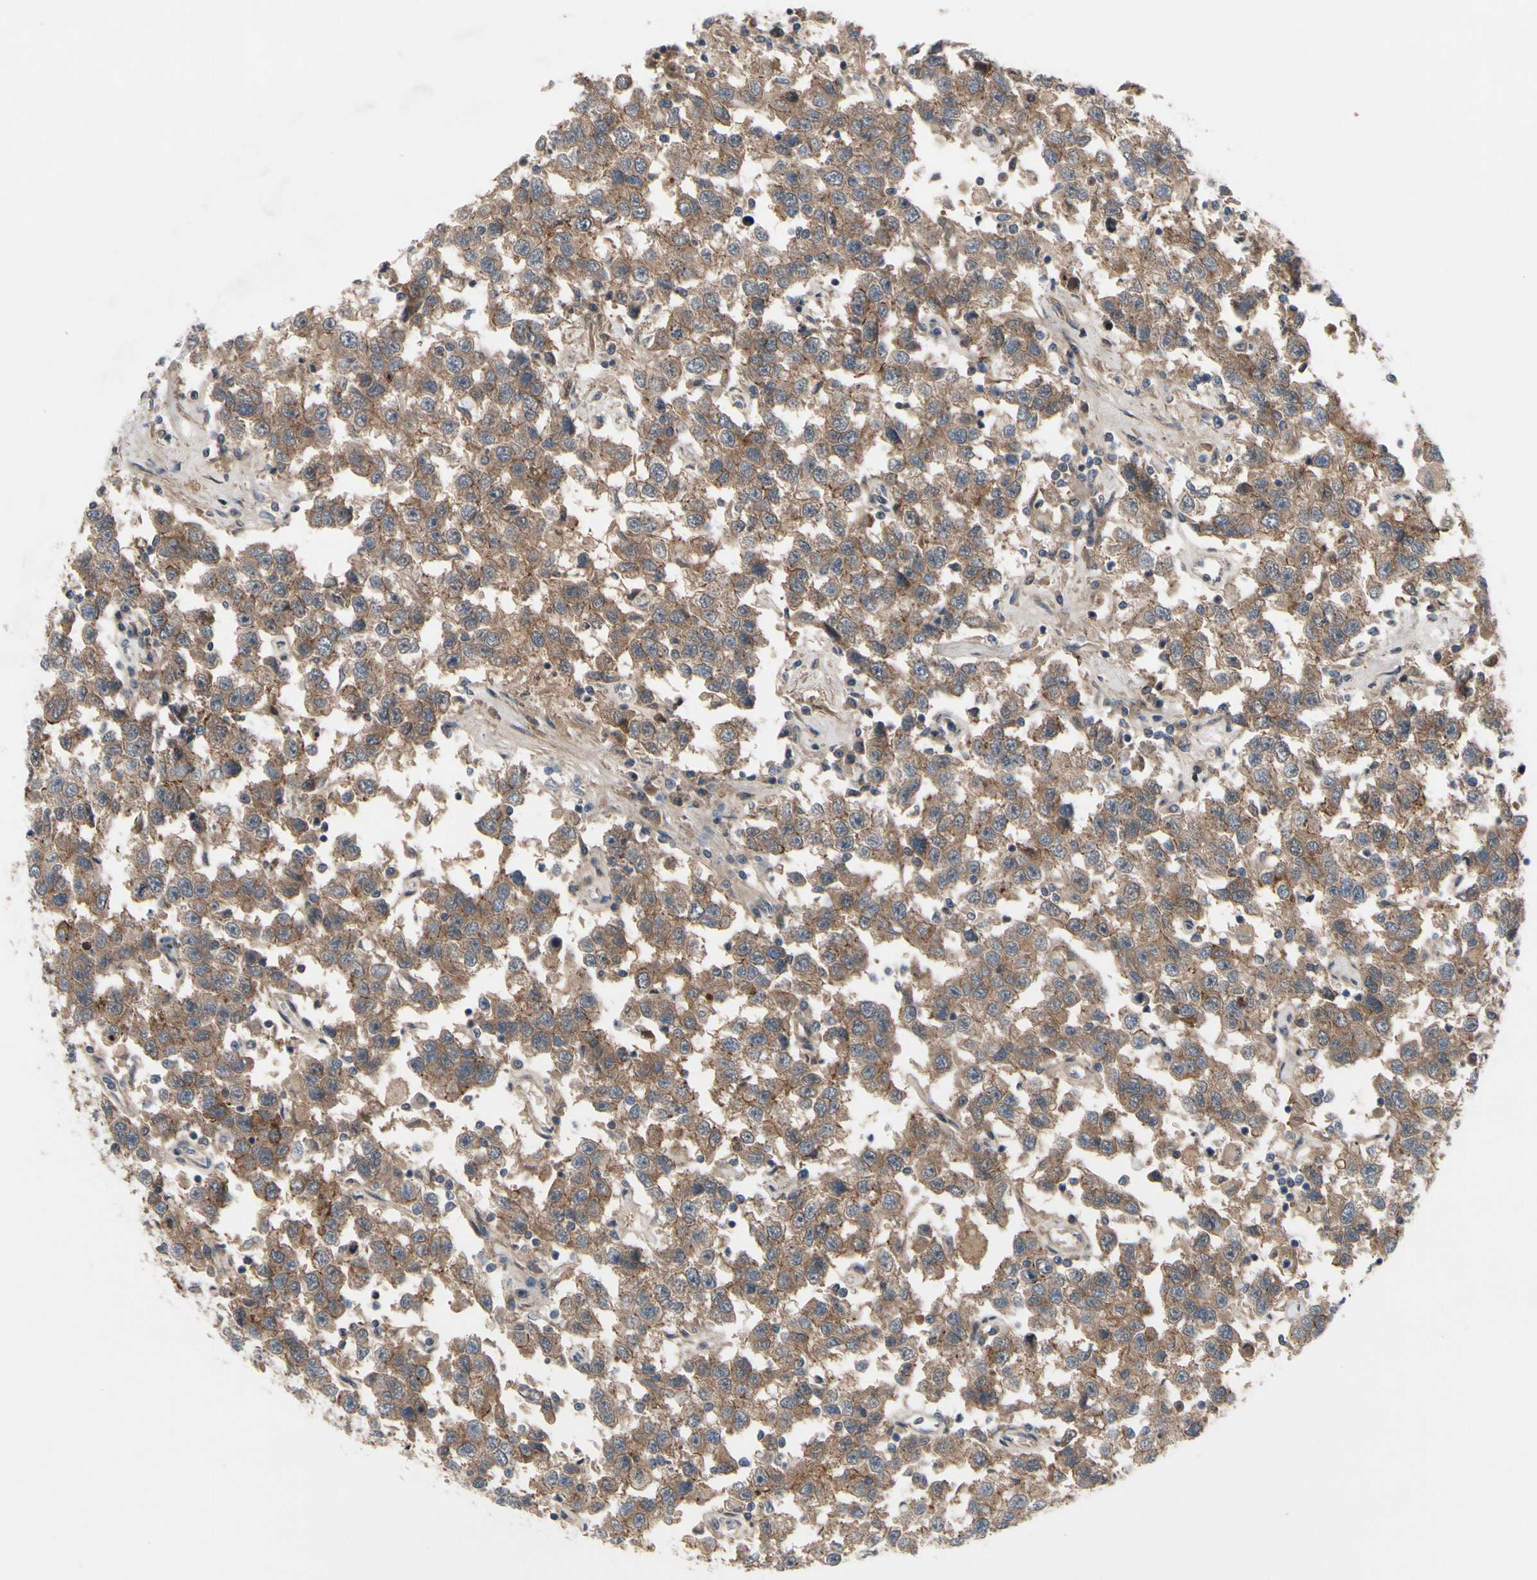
{"staining": {"intensity": "moderate", "quantity": ">75%", "location": "cytoplasmic/membranous"}, "tissue": "testis cancer", "cell_type": "Tumor cells", "image_type": "cancer", "snomed": [{"axis": "morphology", "description": "Seminoma, NOS"}, {"axis": "topography", "description": "Testis"}], "caption": "Tumor cells display medium levels of moderate cytoplasmic/membranous expression in approximately >75% of cells in human seminoma (testis). The protein is stained brown, and the nuclei are stained in blue (DAB IHC with brightfield microscopy, high magnification).", "gene": "OAZ1", "patient": {"sex": "male", "age": 41}}